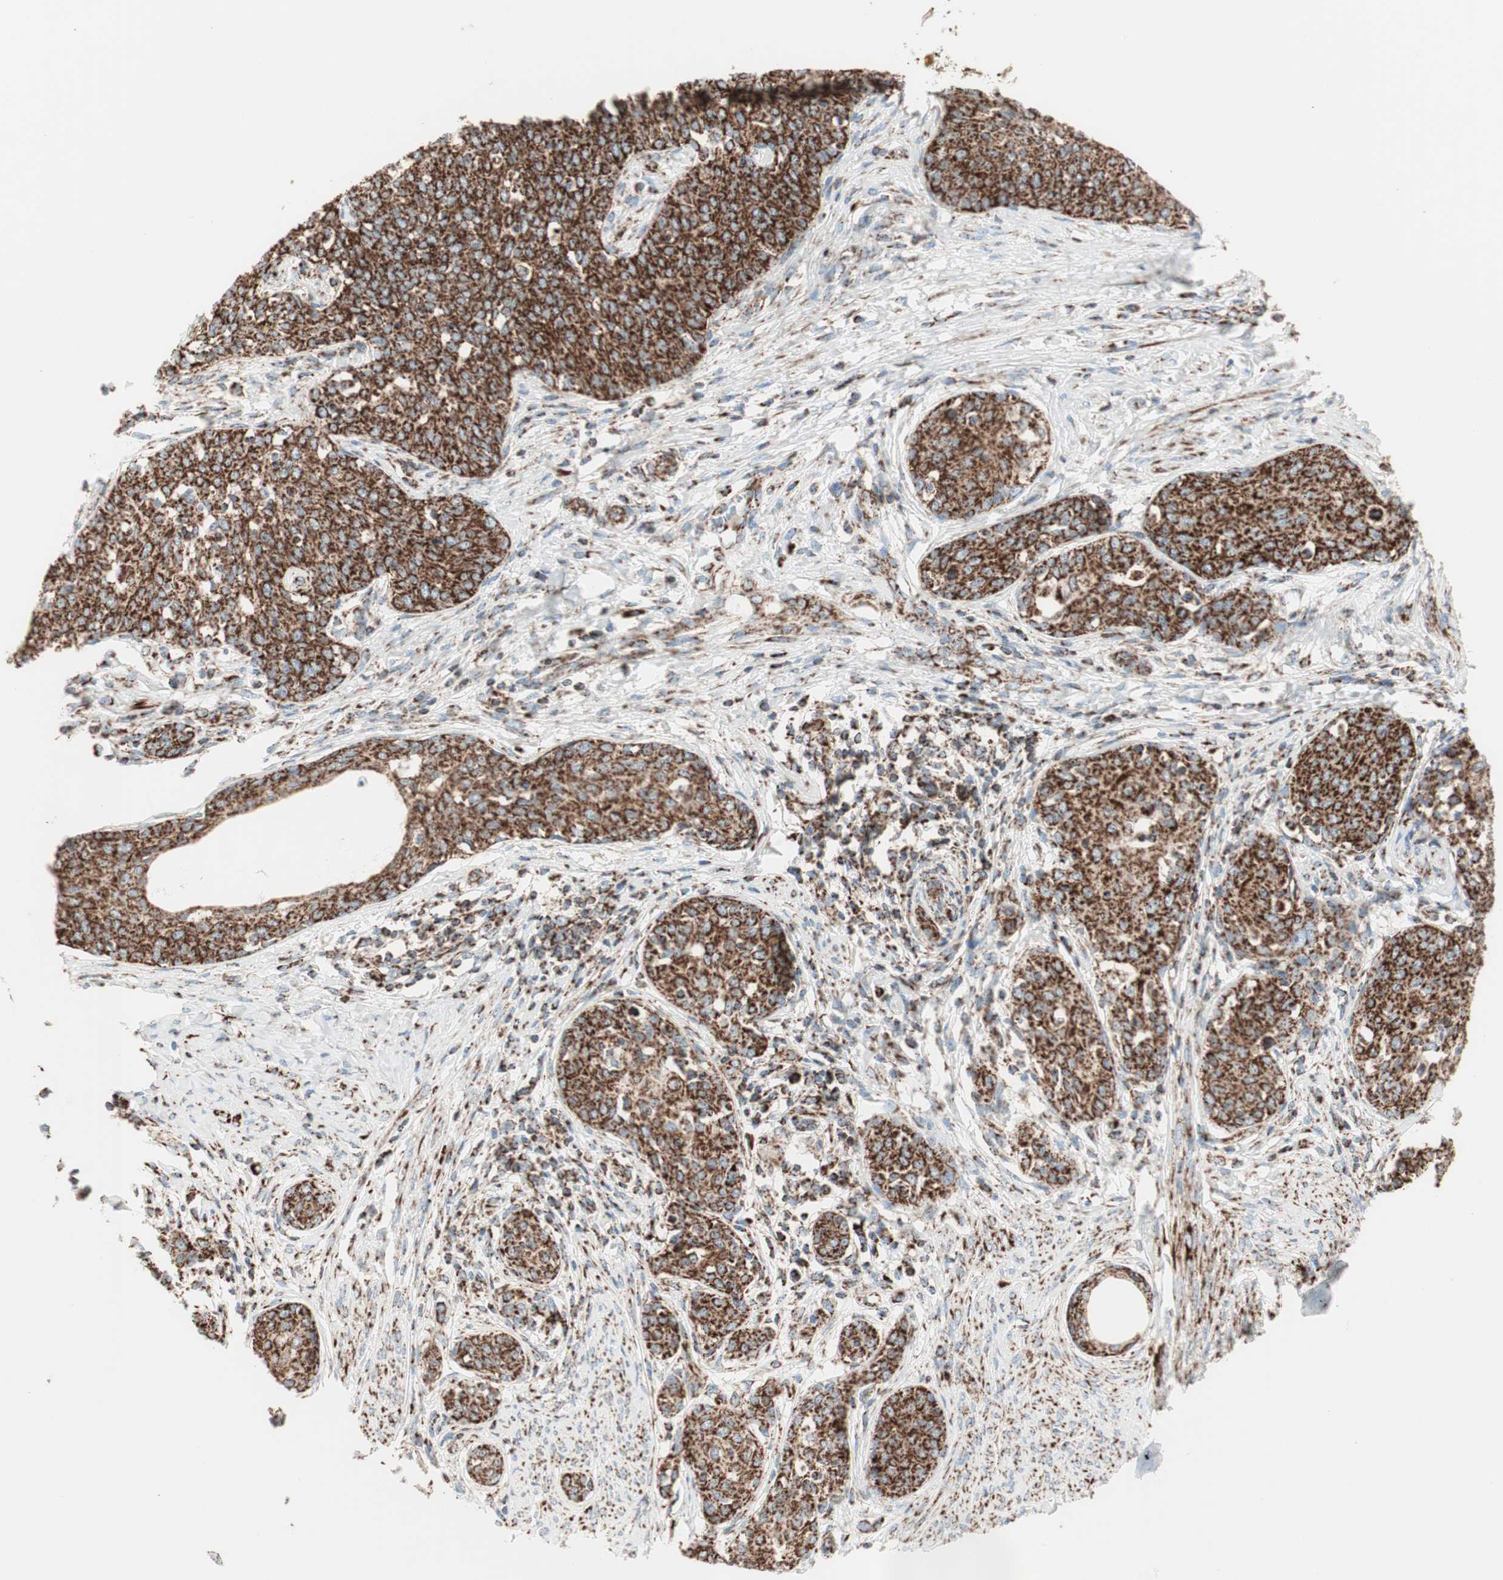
{"staining": {"intensity": "strong", "quantity": ">75%", "location": "cytoplasmic/membranous"}, "tissue": "cervical cancer", "cell_type": "Tumor cells", "image_type": "cancer", "snomed": [{"axis": "morphology", "description": "Squamous cell carcinoma, NOS"}, {"axis": "morphology", "description": "Adenocarcinoma, NOS"}, {"axis": "topography", "description": "Cervix"}], "caption": "A photomicrograph of cervical cancer stained for a protein displays strong cytoplasmic/membranous brown staining in tumor cells.", "gene": "TOMM20", "patient": {"sex": "female", "age": 52}}